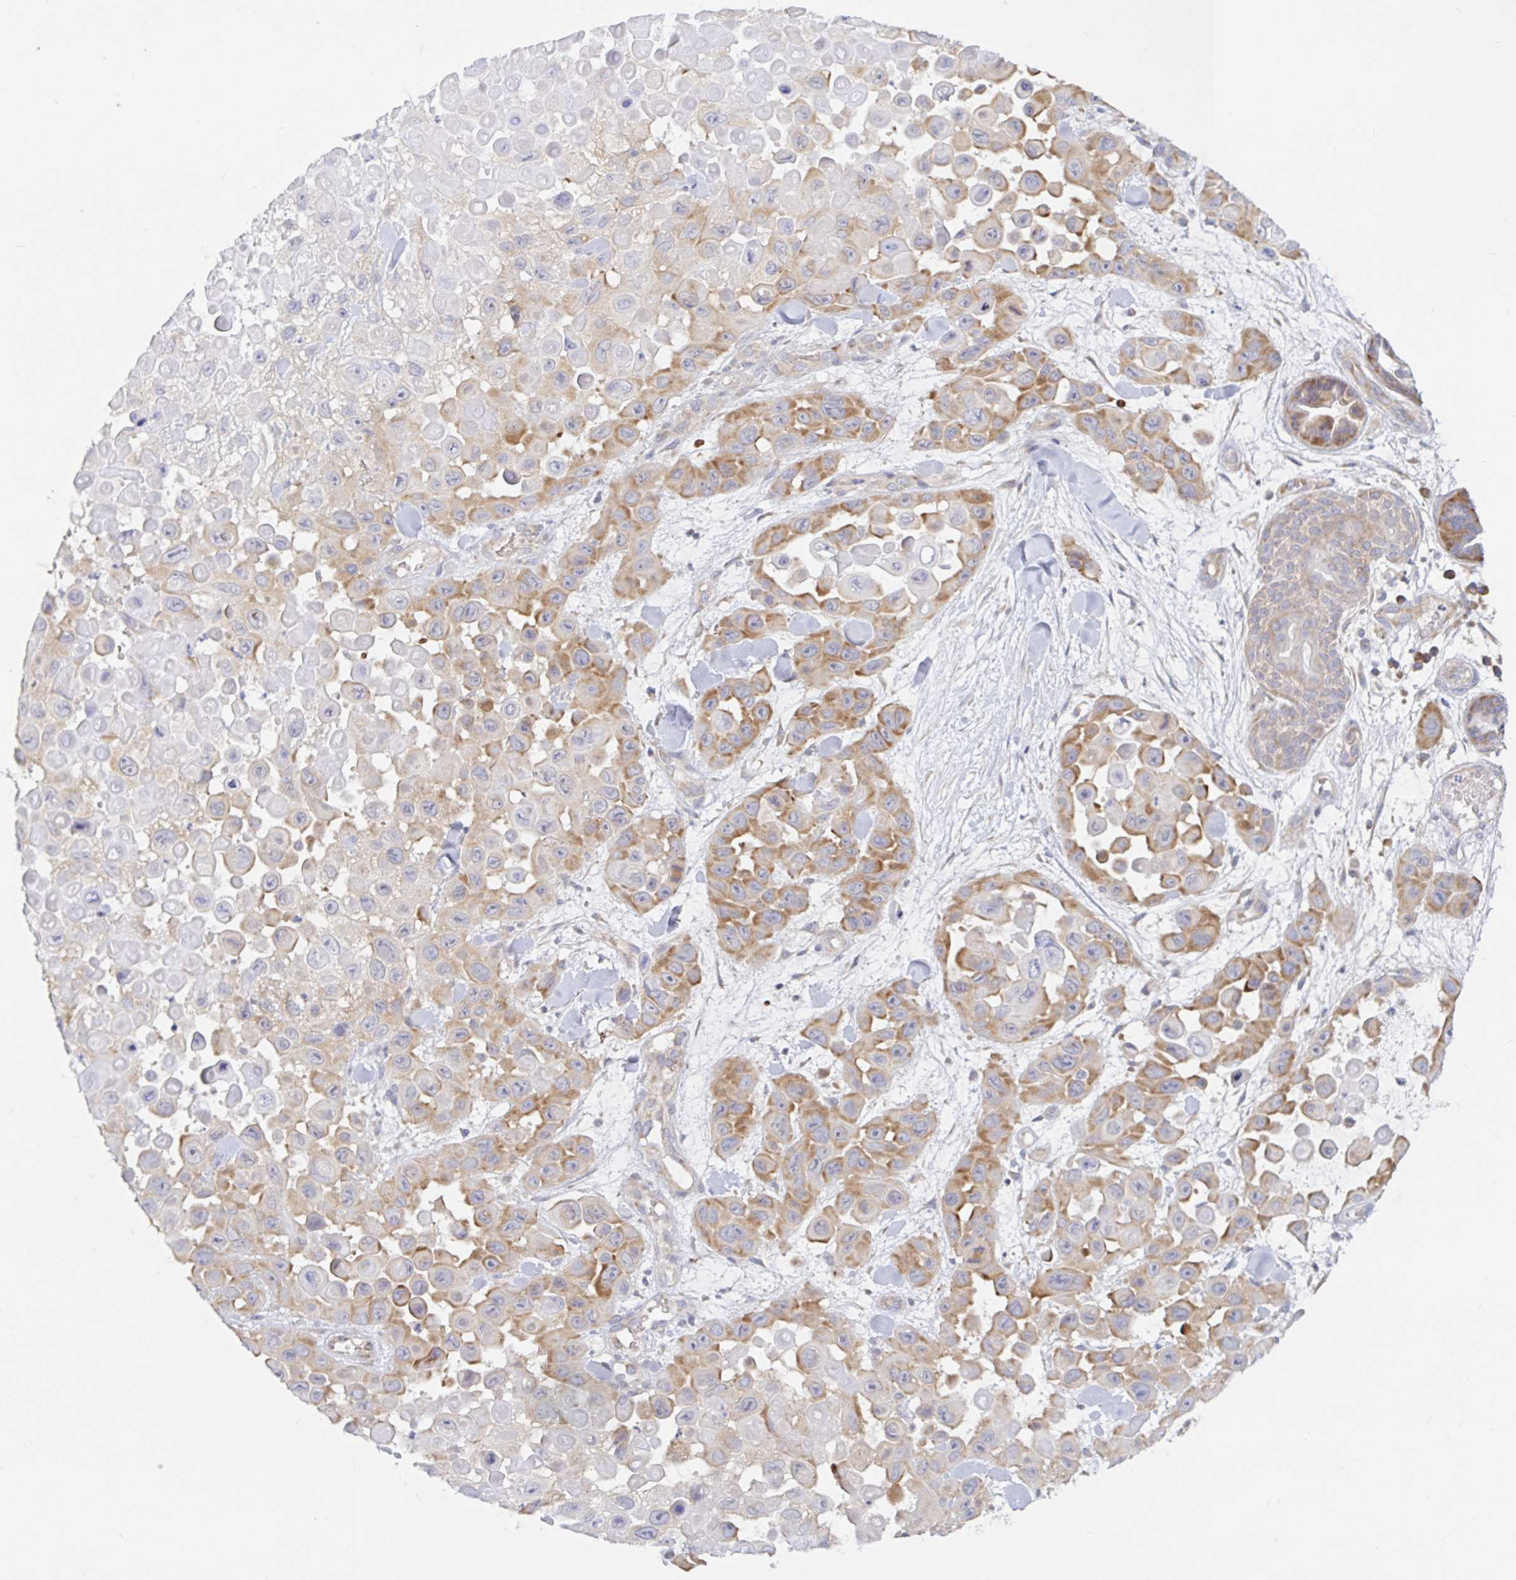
{"staining": {"intensity": "moderate", "quantity": "25%-75%", "location": "cytoplasmic/membranous"}, "tissue": "skin cancer", "cell_type": "Tumor cells", "image_type": "cancer", "snomed": [{"axis": "morphology", "description": "Squamous cell carcinoma, NOS"}, {"axis": "topography", "description": "Skin"}], "caption": "A micrograph of skin cancer (squamous cell carcinoma) stained for a protein exhibits moderate cytoplasmic/membranous brown staining in tumor cells.", "gene": "LARP1", "patient": {"sex": "male", "age": 81}}